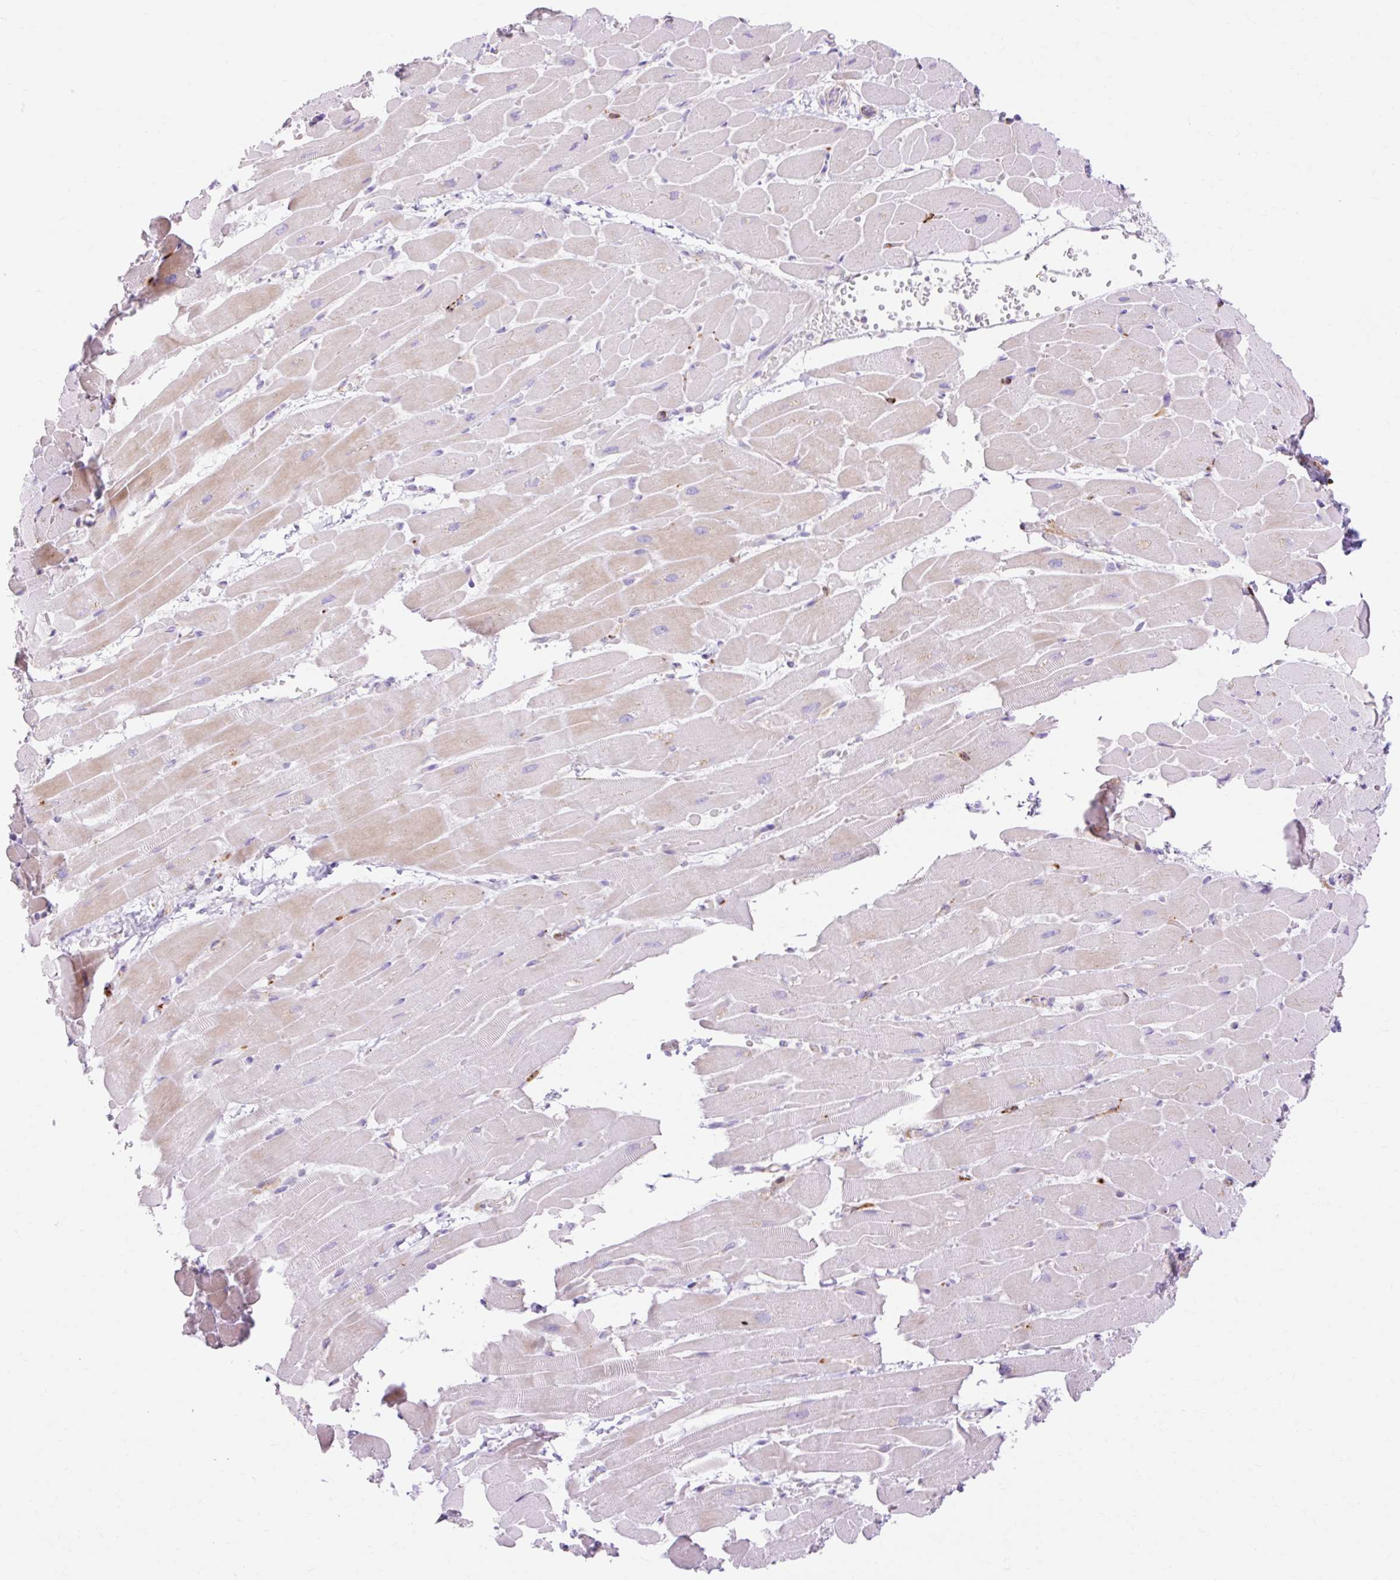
{"staining": {"intensity": "weak", "quantity": "<25%", "location": "cytoplasmic/membranous"}, "tissue": "heart muscle", "cell_type": "Cardiomyocytes", "image_type": "normal", "snomed": [{"axis": "morphology", "description": "Normal tissue, NOS"}, {"axis": "topography", "description": "Heart"}], "caption": "Protein analysis of benign heart muscle displays no significant positivity in cardiomyocytes. (Immunohistochemistry, brightfield microscopy, high magnification).", "gene": "CORO7", "patient": {"sex": "male", "age": 37}}